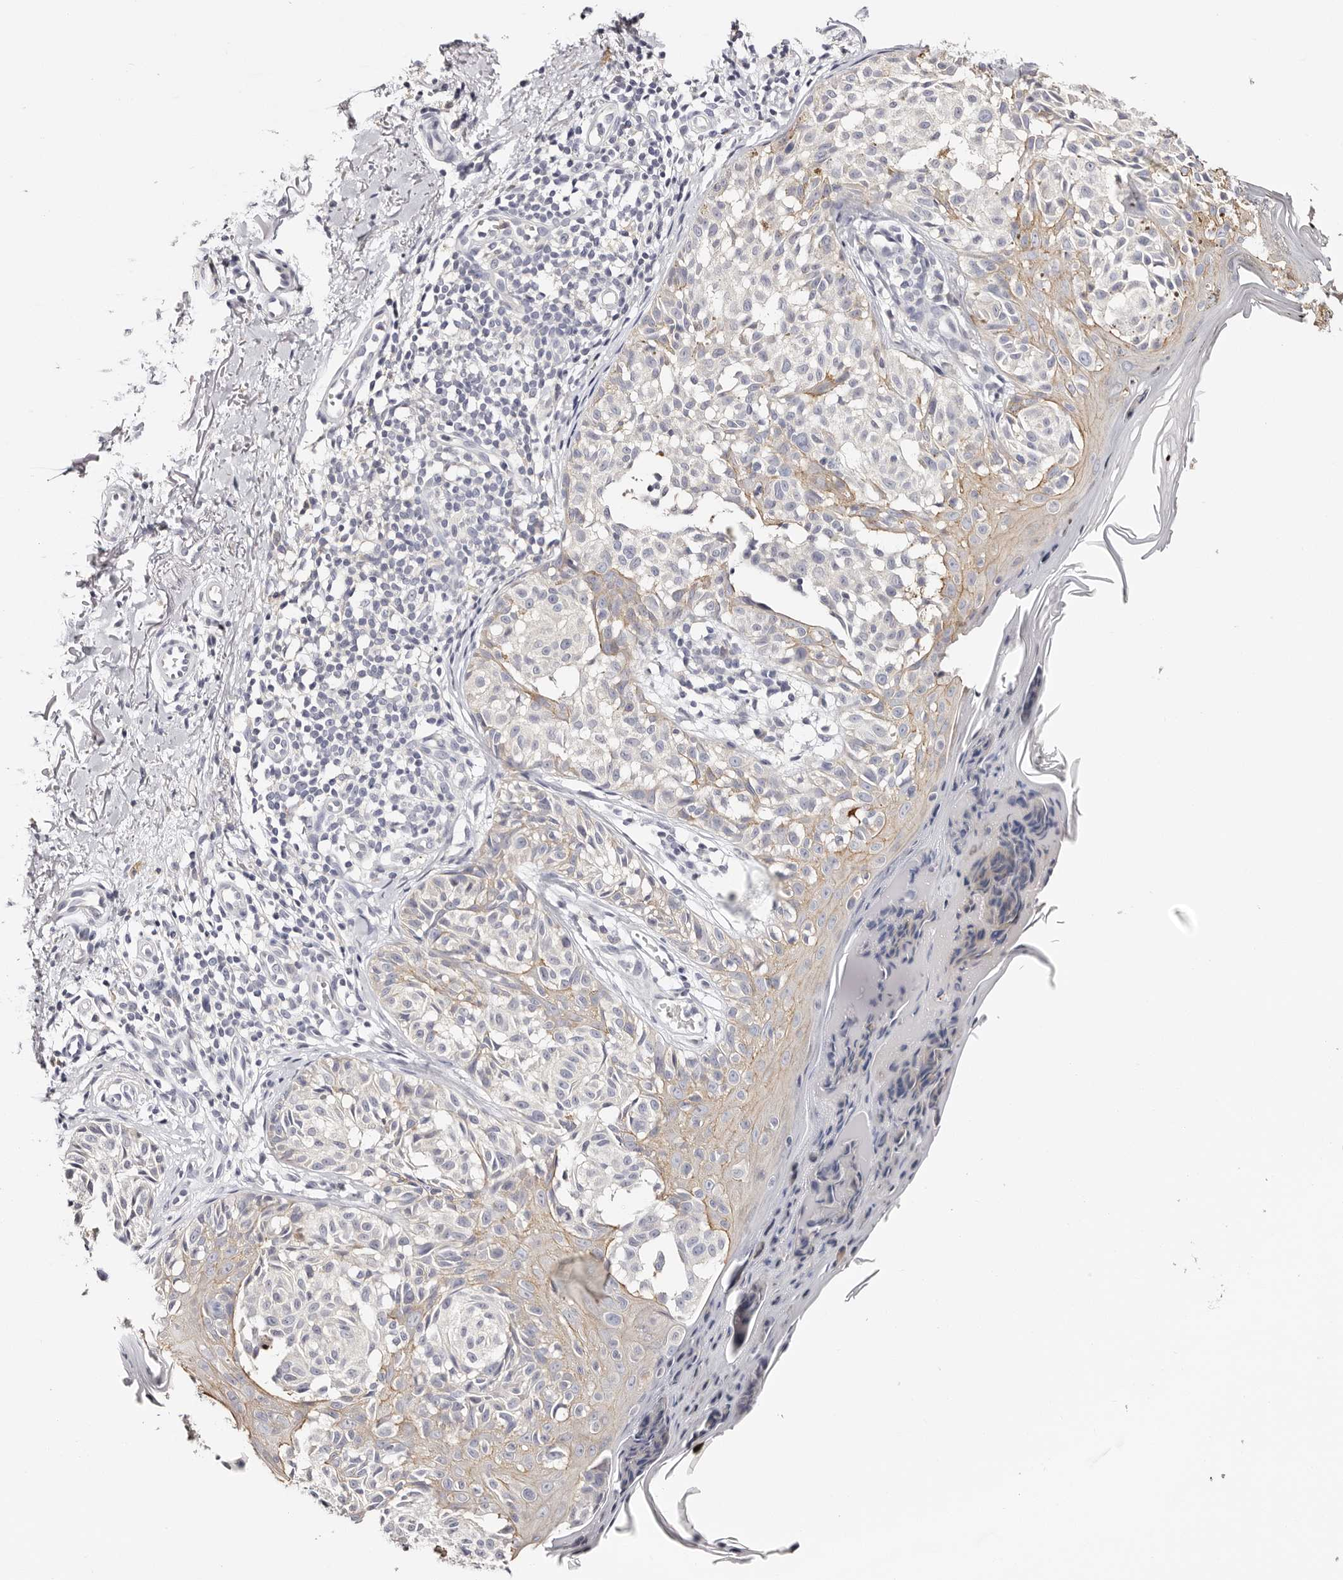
{"staining": {"intensity": "negative", "quantity": "none", "location": "none"}, "tissue": "melanoma", "cell_type": "Tumor cells", "image_type": "cancer", "snomed": [{"axis": "morphology", "description": "Malignant melanoma, NOS"}, {"axis": "topography", "description": "Skin"}], "caption": "A micrograph of human malignant melanoma is negative for staining in tumor cells.", "gene": "ROM1", "patient": {"sex": "female", "age": 50}}